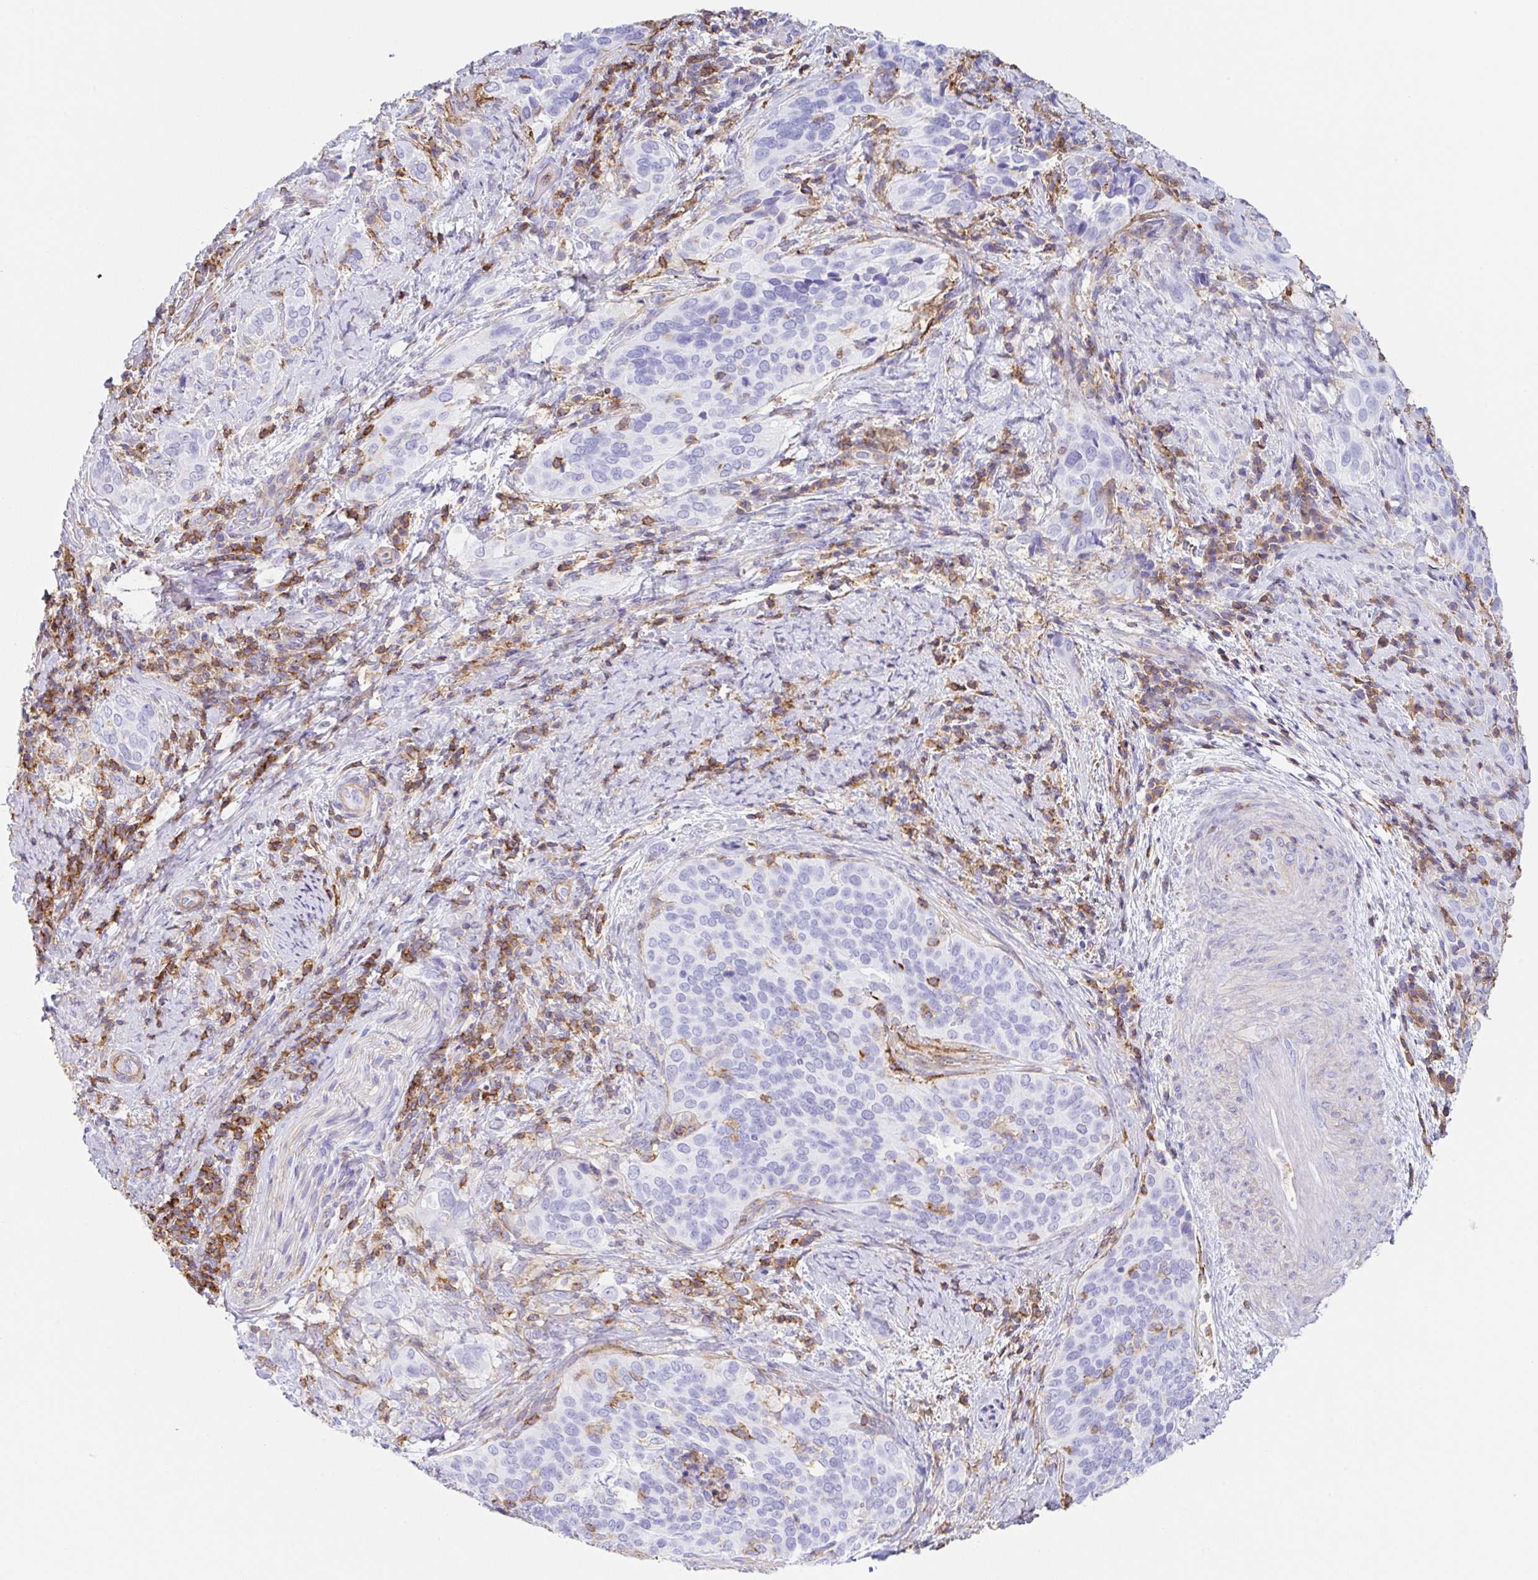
{"staining": {"intensity": "negative", "quantity": "none", "location": "none"}, "tissue": "cervical cancer", "cell_type": "Tumor cells", "image_type": "cancer", "snomed": [{"axis": "morphology", "description": "Squamous cell carcinoma, NOS"}, {"axis": "topography", "description": "Cervix"}], "caption": "DAB immunohistochemical staining of squamous cell carcinoma (cervical) shows no significant positivity in tumor cells. (DAB (3,3'-diaminobenzidine) immunohistochemistry visualized using brightfield microscopy, high magnification).", "gene": "MTTP", "patient": {"sex": "female", "age": 38}}